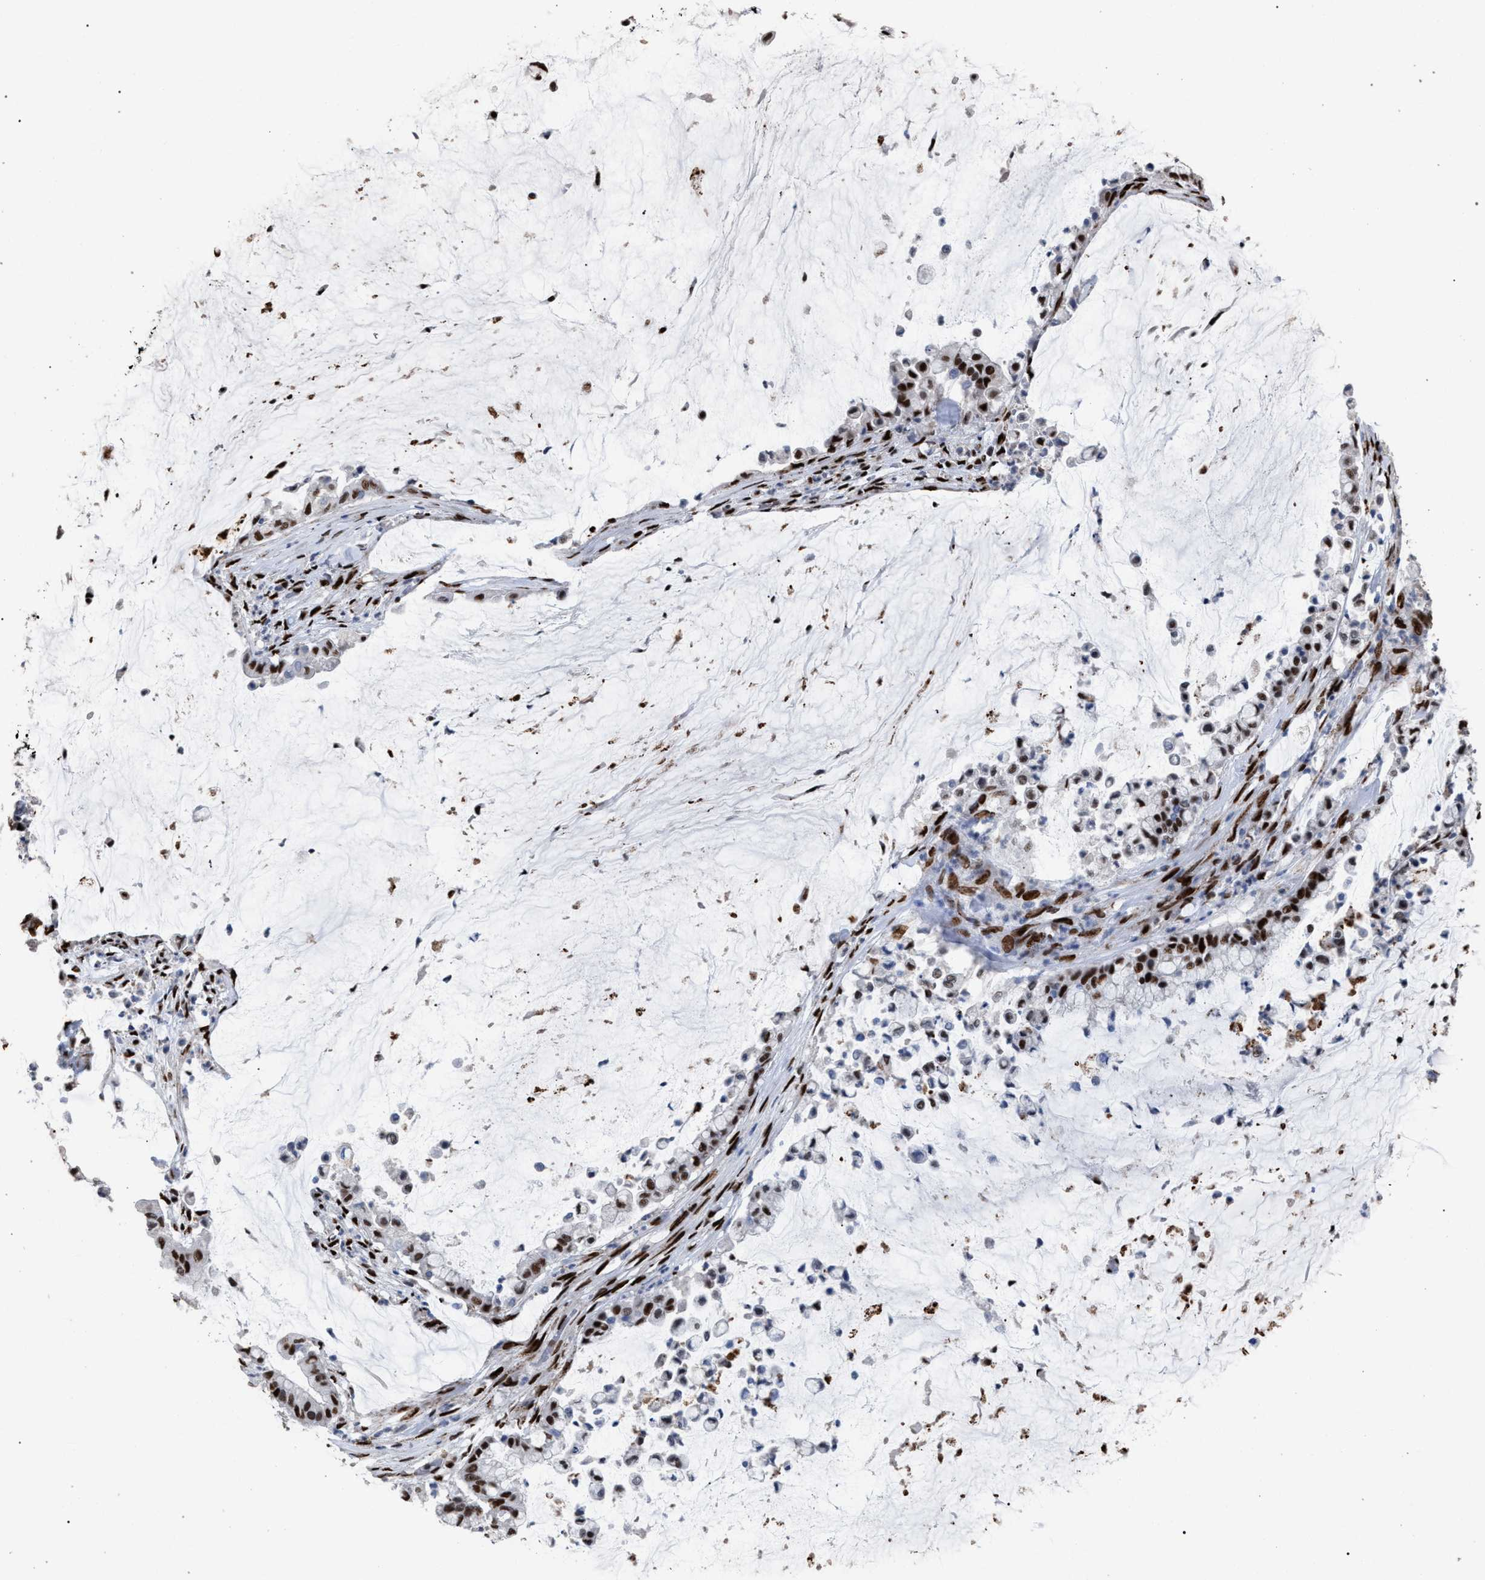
{"staining": {"intensity": "strong", "quantity": ">75%", "location": "nuclear"}, "tissue": "pancreatic cancer", "cell_type": "Tumor cells", "image_type": "cancer", "snomed": [{"axis": "morphology", "description": "Adenocarcinoma, NOS"}, {"axis": "topography", "description": "Pancreas"}], "caption": "Pancreatic adenocarcinoma tissue demonstrates strong nuclear expression in approximately >75% of tumor cells The protein is stained brown, and the nuclei are stained in blue (DAB IHC with brightfield microscopy, high magnification).", "gene": "TP53BP1", "patient": {"sex": "male", "age": 41}}